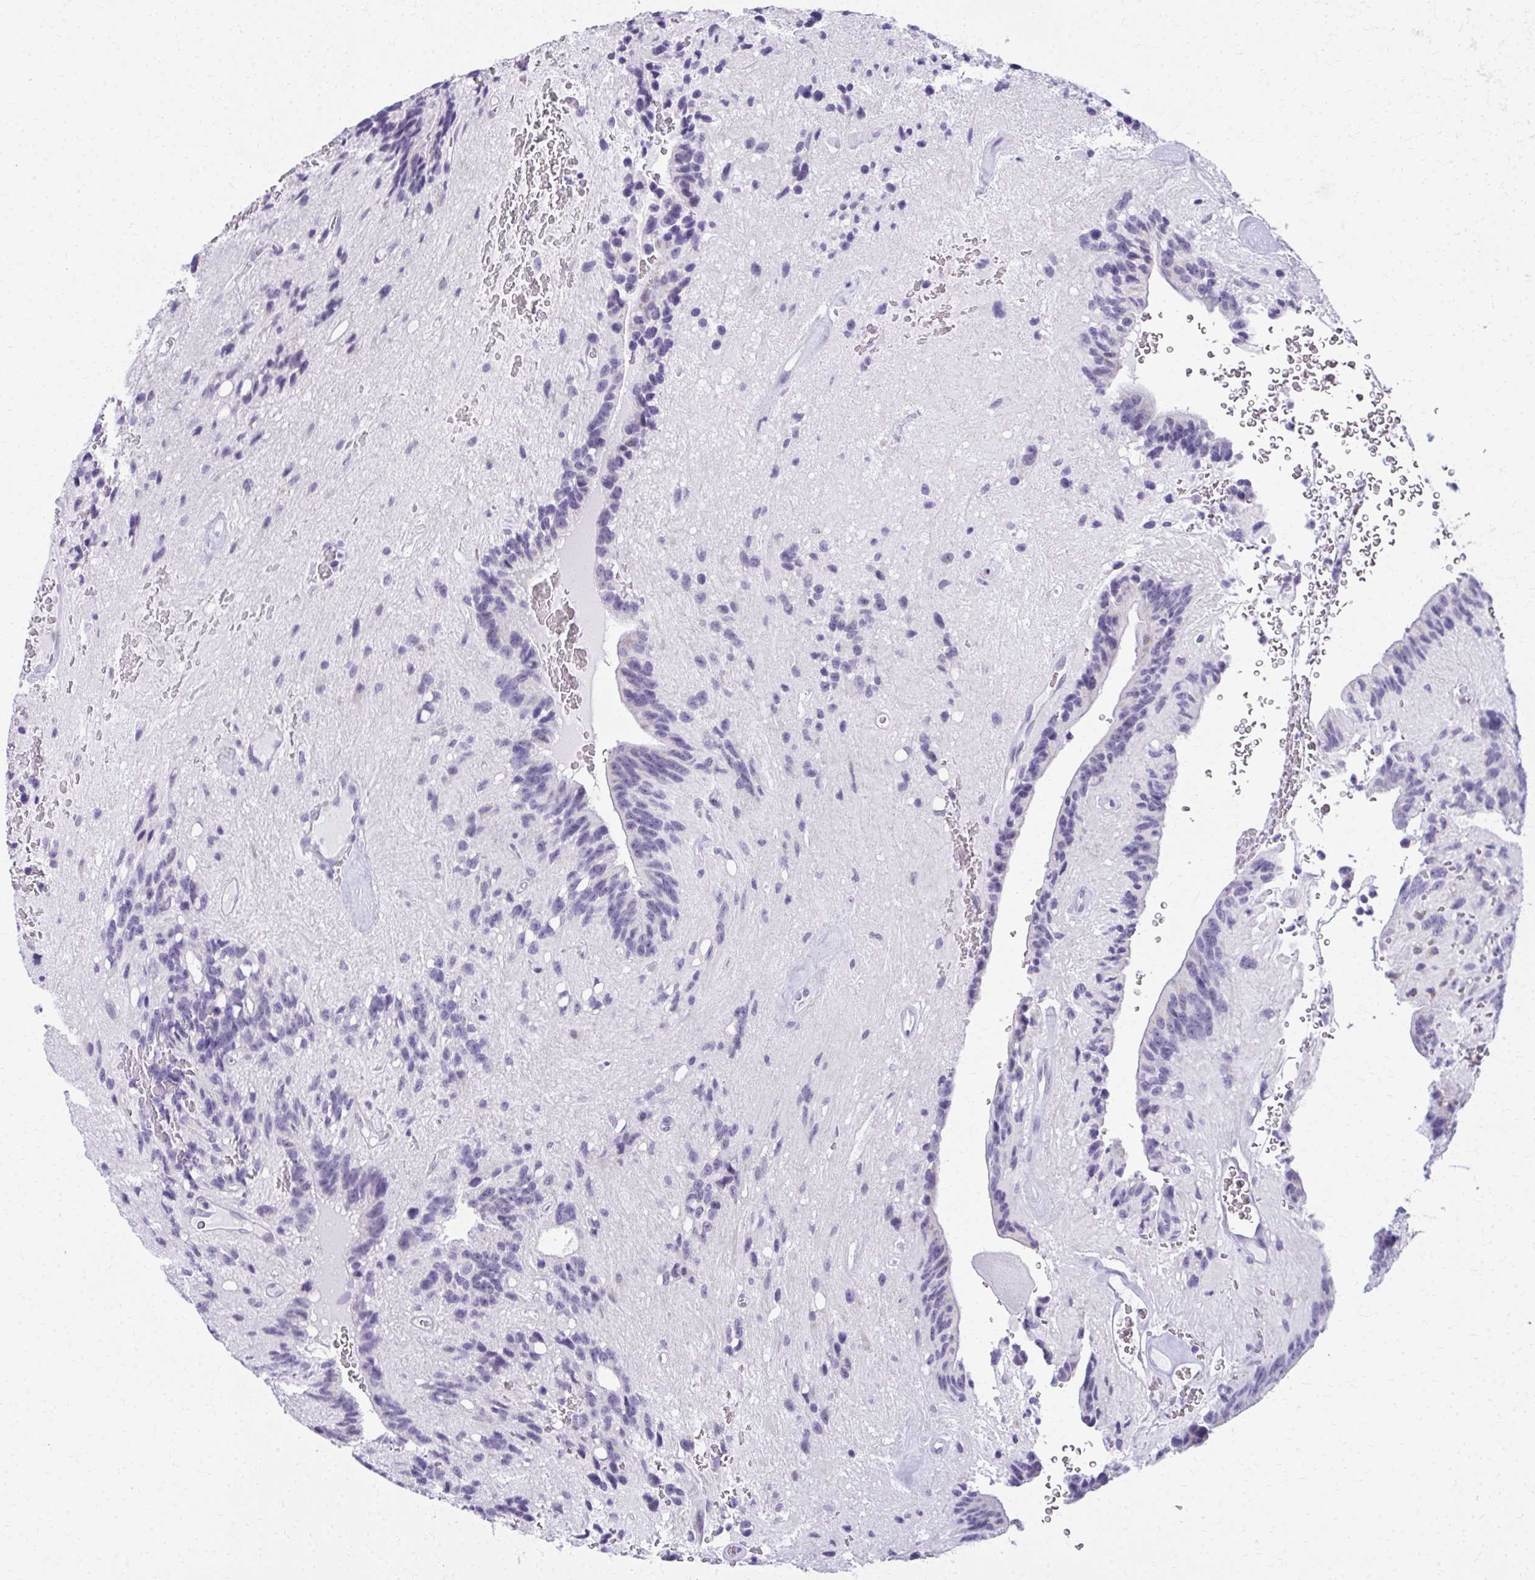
{"staining": {"intensity": "negative", "quantity": "none", "location": "none"}, "tissue": "glioma", "cell_type": "Tumor cells", "image_type": "cancer", "snomed": [{"axis": "morphology", "description": "Glioma, malignant, Low grade"}, {"axis": "topography", "description": "Brain"}], "caption": "Immunohistochemistry micrograph of human low-grade glioma (malignant) stained for a protein (brown), which exhibits no staining in tumor cells. Nuclei are stained in blue.", "gene": "SCLY", "patient": {"sex": "male", "age": 31}}